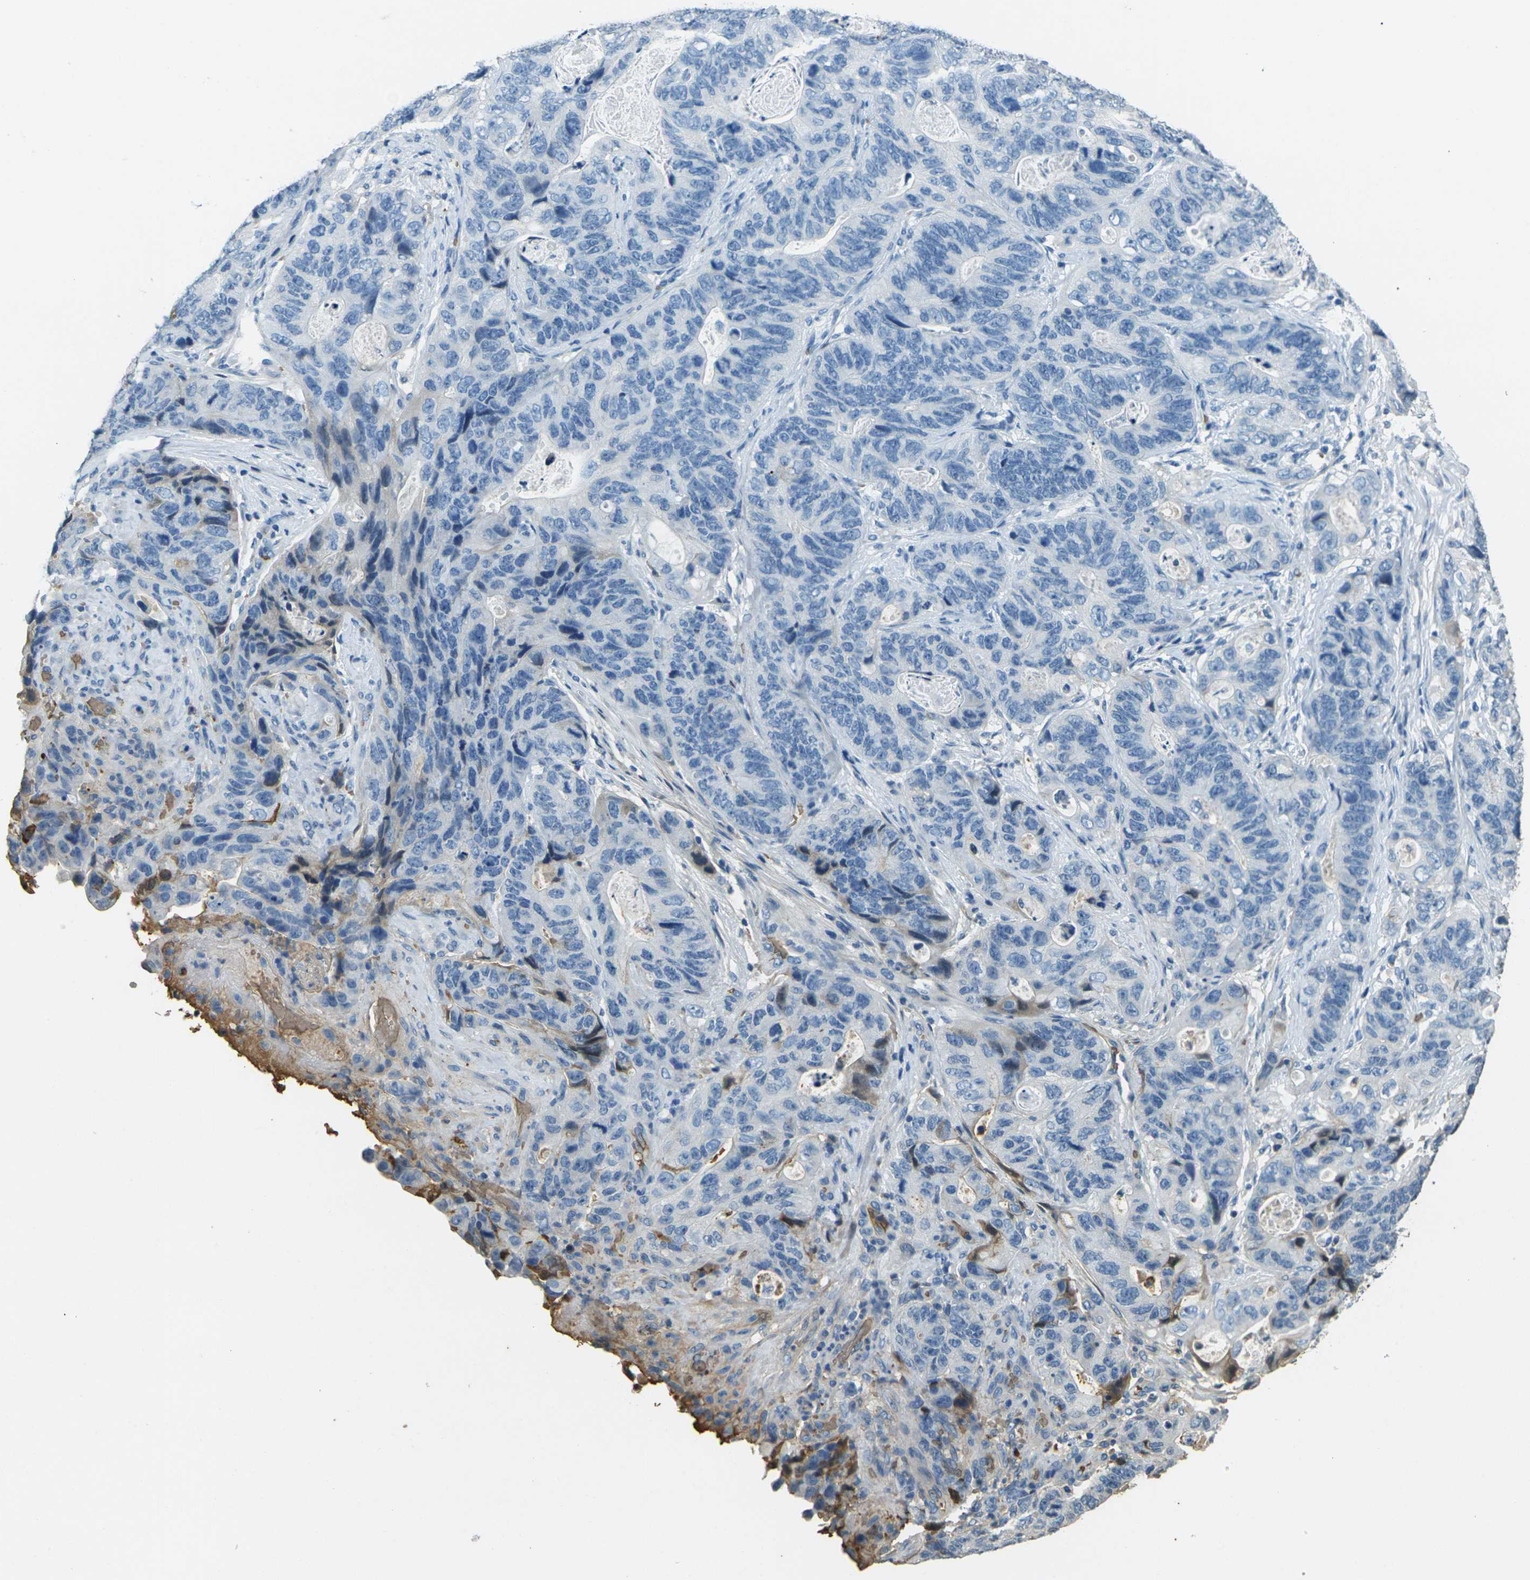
{"staining": {"intensity": "negative", "quantity": "none", "location": "none"}, "tissue": "stomach cancer", "cell_type": "Tumor cells", "image_type": "cancer", "snomed": [{"axis": "morphology", "description": "Adenocarcinoma, NOS"}, {"axis": "topography", "description": "Stomach"}], "caption": "IHC of stomach adenocarcinoma displays no expression in tumor cells. (Brightfield microscopy of DAB (3,3'-diaminobenzidine) IHC at high magnification).", "gene": "HBB", "patient": {"sex": "female", "age": 89}}